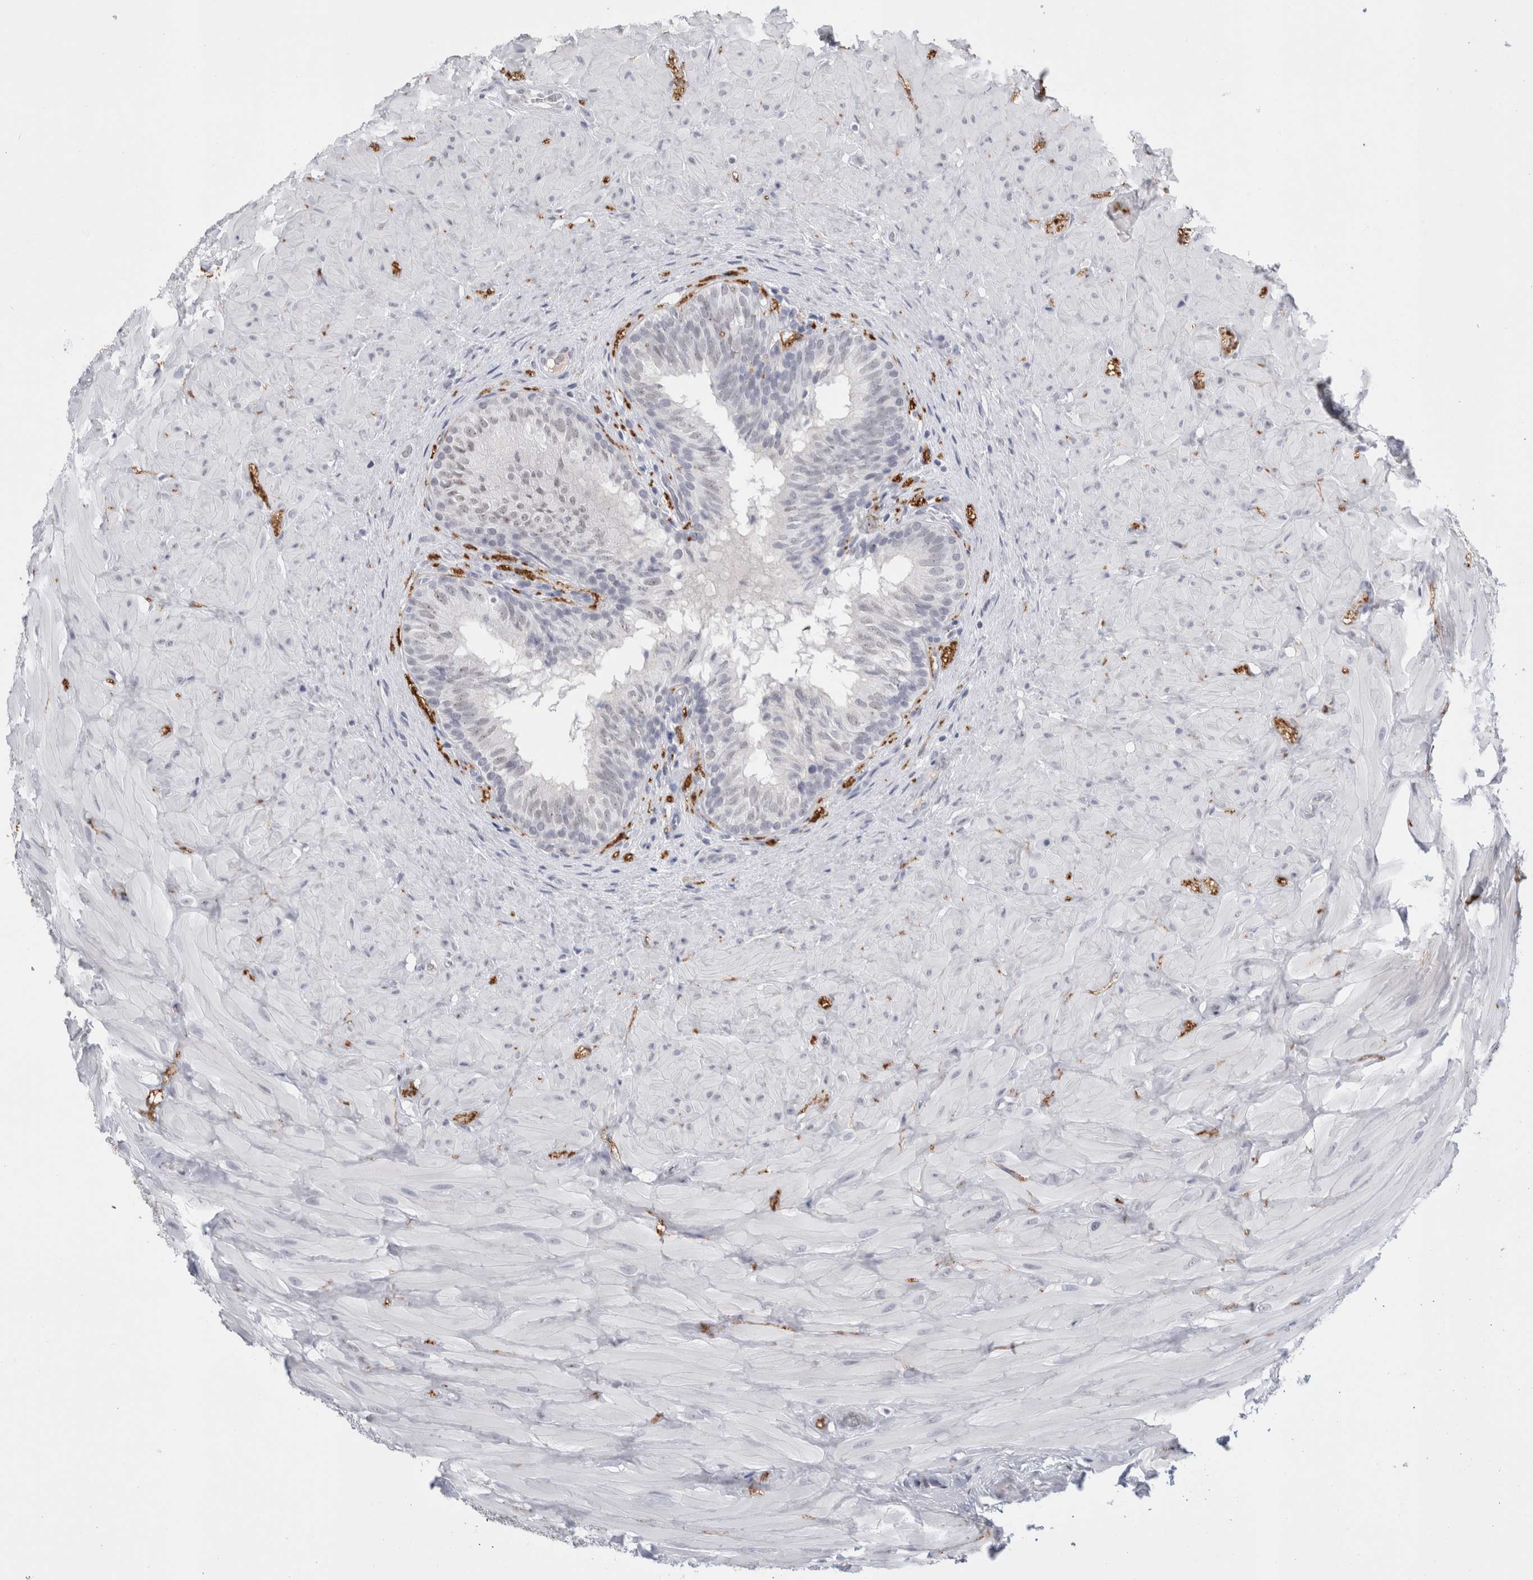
{"staining": {"intensity": "negative", "quantity": "none", "location": "none"}, "tissue": "epididymis", "cell_type": "Glandular cells", "image_type": "normal", "snomed": [{"axis": "morphology", "description": "Normal tissue, NOS"}, {"axis": "topography", "description": "Soft tissue"}, {"axis": "topography", "description": "Epididymis"}], "caption": "Micrograph shows no significant protein positivity in glandular cells of benign epididymis.", "gene": "CADM3", "patient": {"sex": "male", "age": 26}}